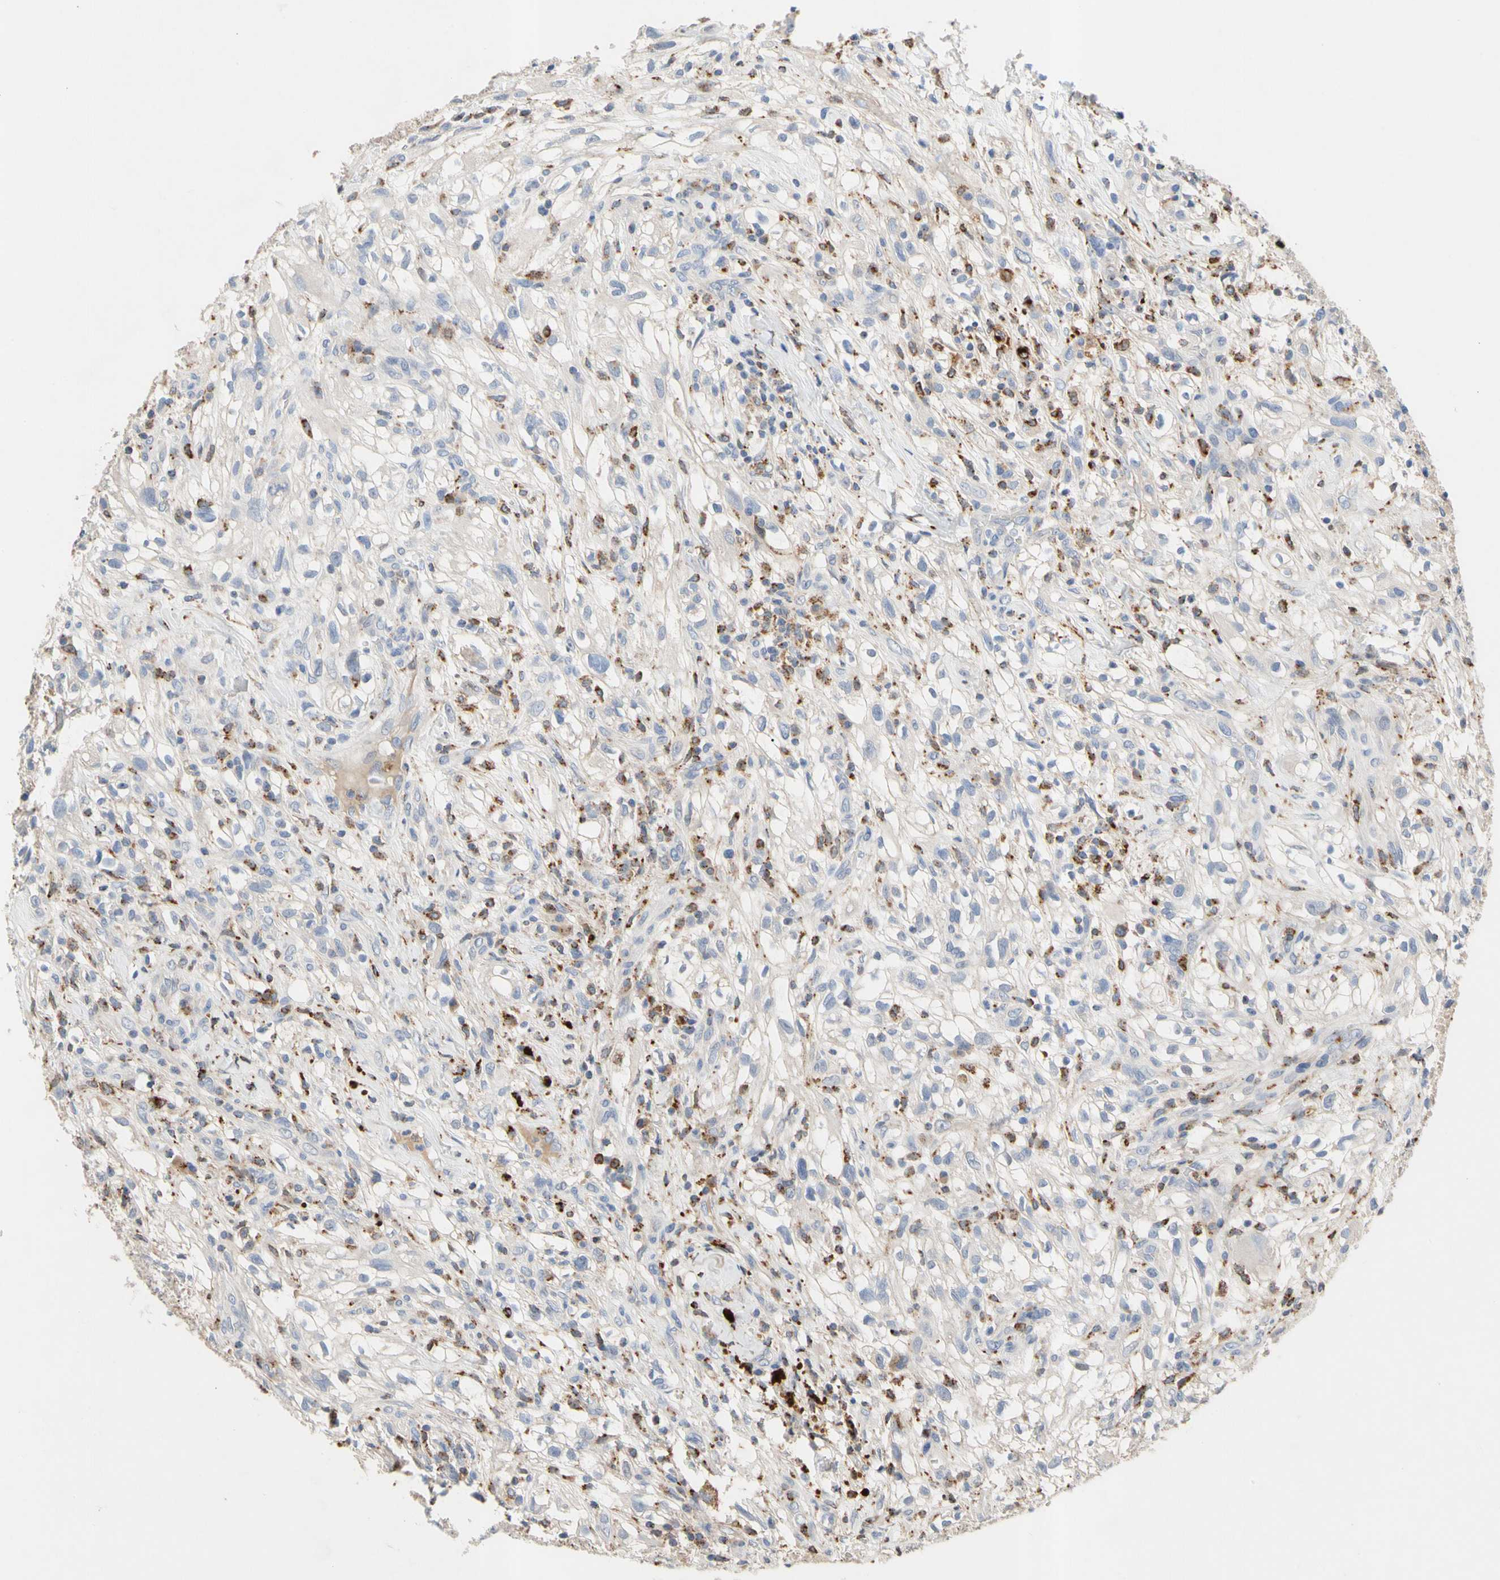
{"staining": {"intensity": "negative", "quantity": "none", "location": "none"}, "tissue": "renal cancer", "cell_type": "Tumor cells", "image_type": "cancer", "snomed": [{"axis": "morphology", "description": "Adenocarcinoma, NOS"}, {"axis": "topography", "description": "Kidney"}], "caption": "A high-resolution photomicrograph shows immunohistochemistry (IHC) staining of adenocarcinoma (renal), which shows no significant staining in tumor cells.", "gene": "ADA2", "patient": {"sex": "female", "age": 60}}